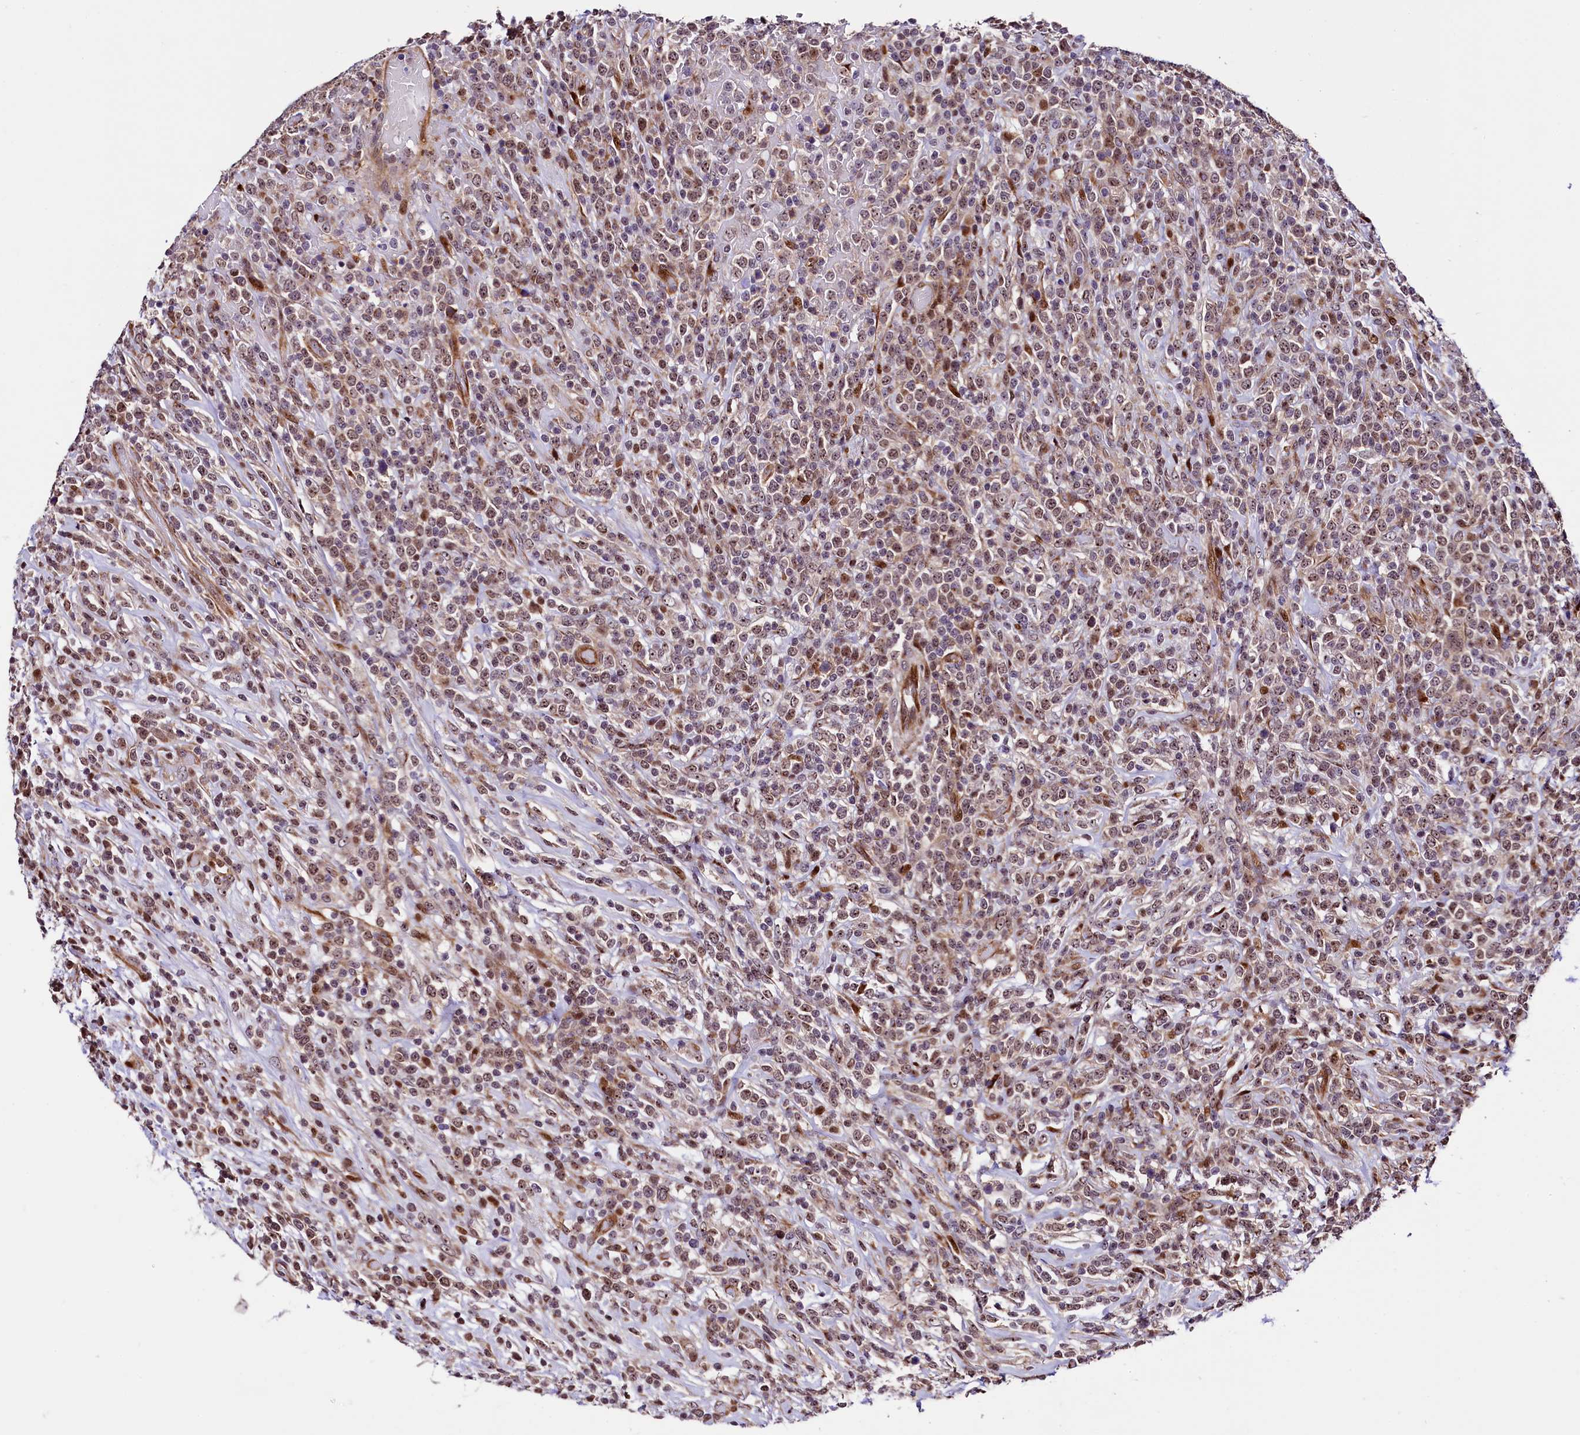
{"staining": {"intensity": "weak", "quantity": "<25%", "location": "nuclear"}, "tissue": "lymphoma", "cell_type": "Tumor cells", "image_type": "cancer", "snomed": [{"axis": "morphology", "description": "Malignant lymphoma, non-Hodgkin's type, High grade"}, {"axis": "topography", "description": "Colon"}], "caption": "A high-resolution photomicrograph shows immunohistochemistry (IHC) staining of lymphoma, which displays no significant staining in tumor cells. (DAB immunohistochemistry (IHC), high magnification).", "gene": "TRMT112", "patient": {"sex": "female", "age": 53}}